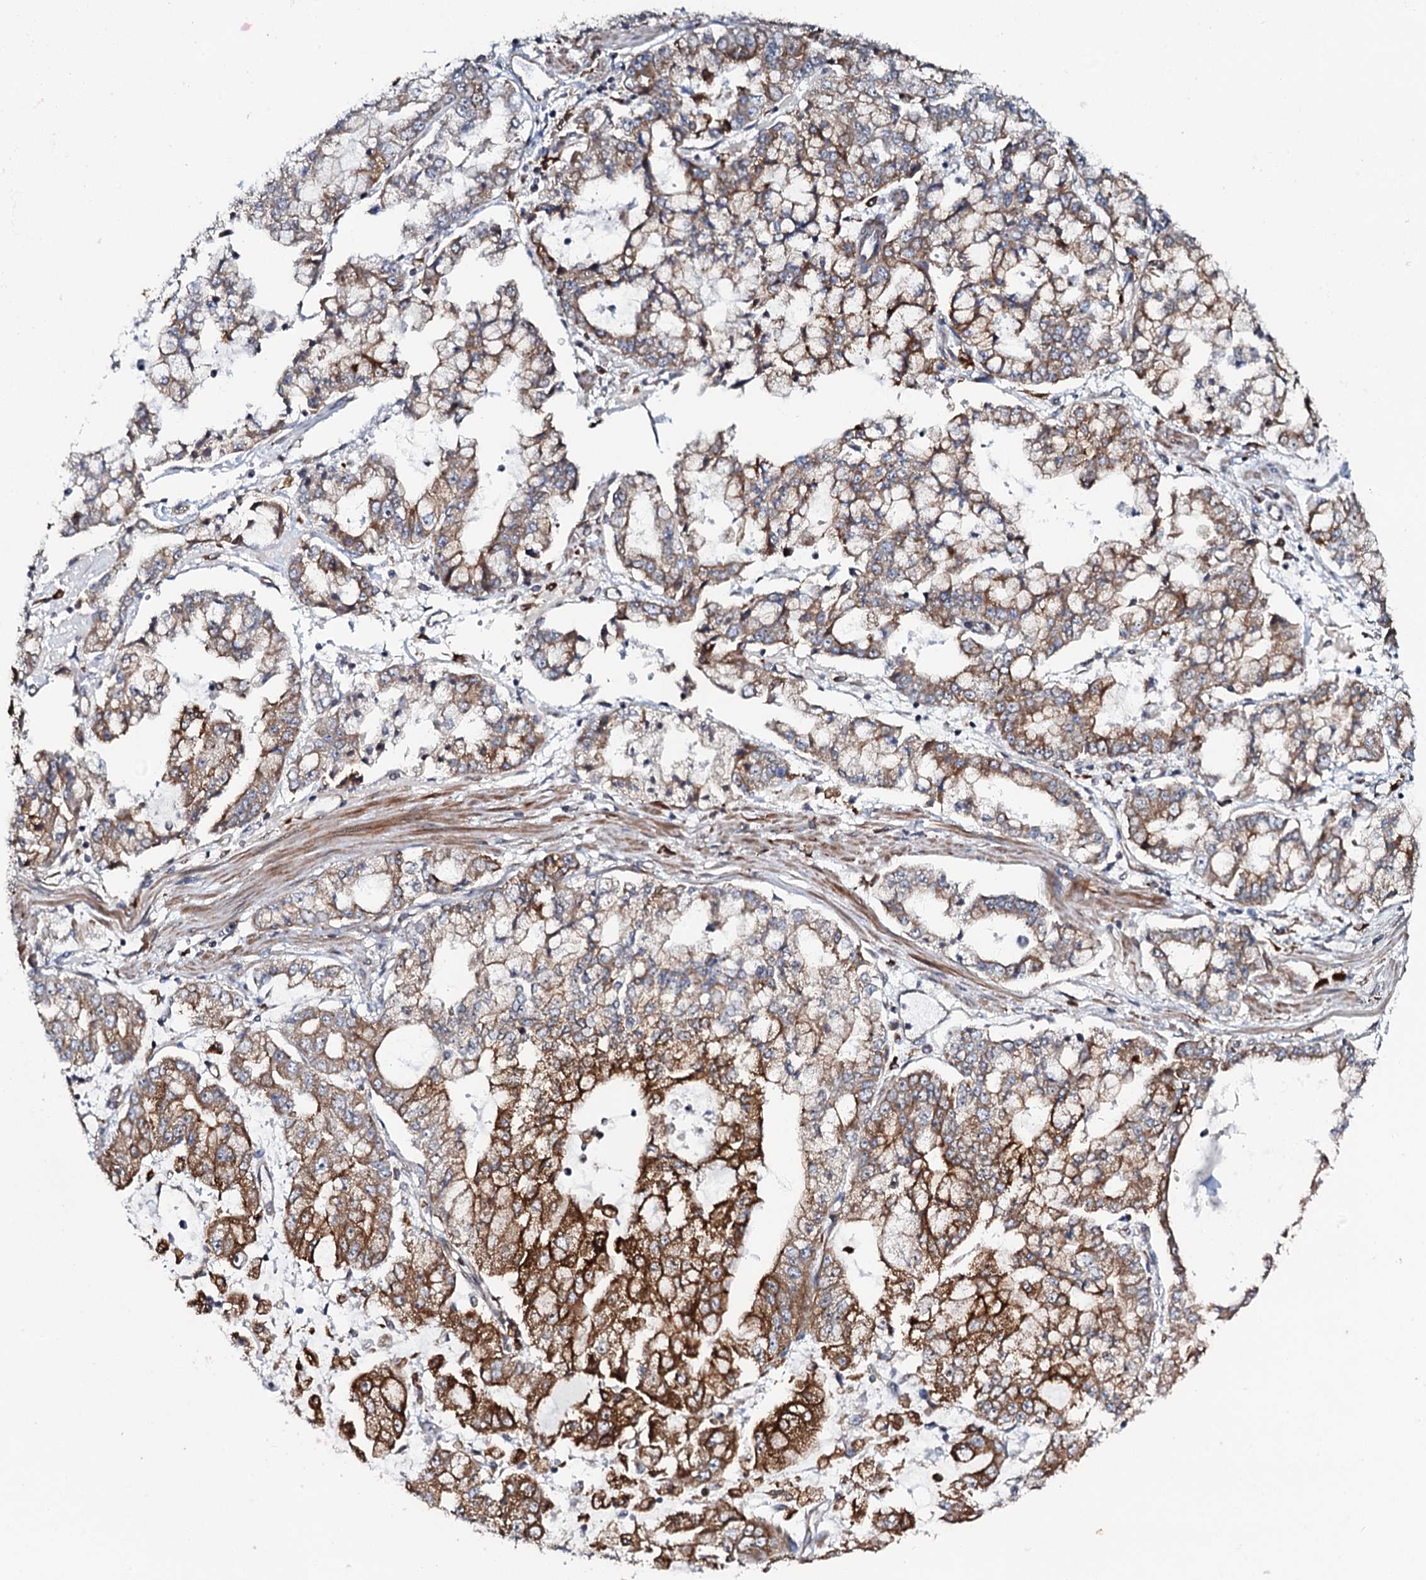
{"staining": {"intensity": "moderate", "quantity": ">75%", "location": "cytoplasmic/membranous"}, "tissue": "stomach cancer", "cell_type": "Tumor cells", "image_type": "cancer", "snomed": [{"axis": "morphology", "description": "Adenocarcinoma, NOS"}, {"axis": "topography", "description": "Stomach"}], "caption": "Immunohistochemical staining of stomach adenocarcinoma demonstrates moderate cytoplasmic/membranous protein expression in approximately >75% of tumor cells.", "gene": "TMEM151A", "patient": {"sex": "male", "age": 76}}